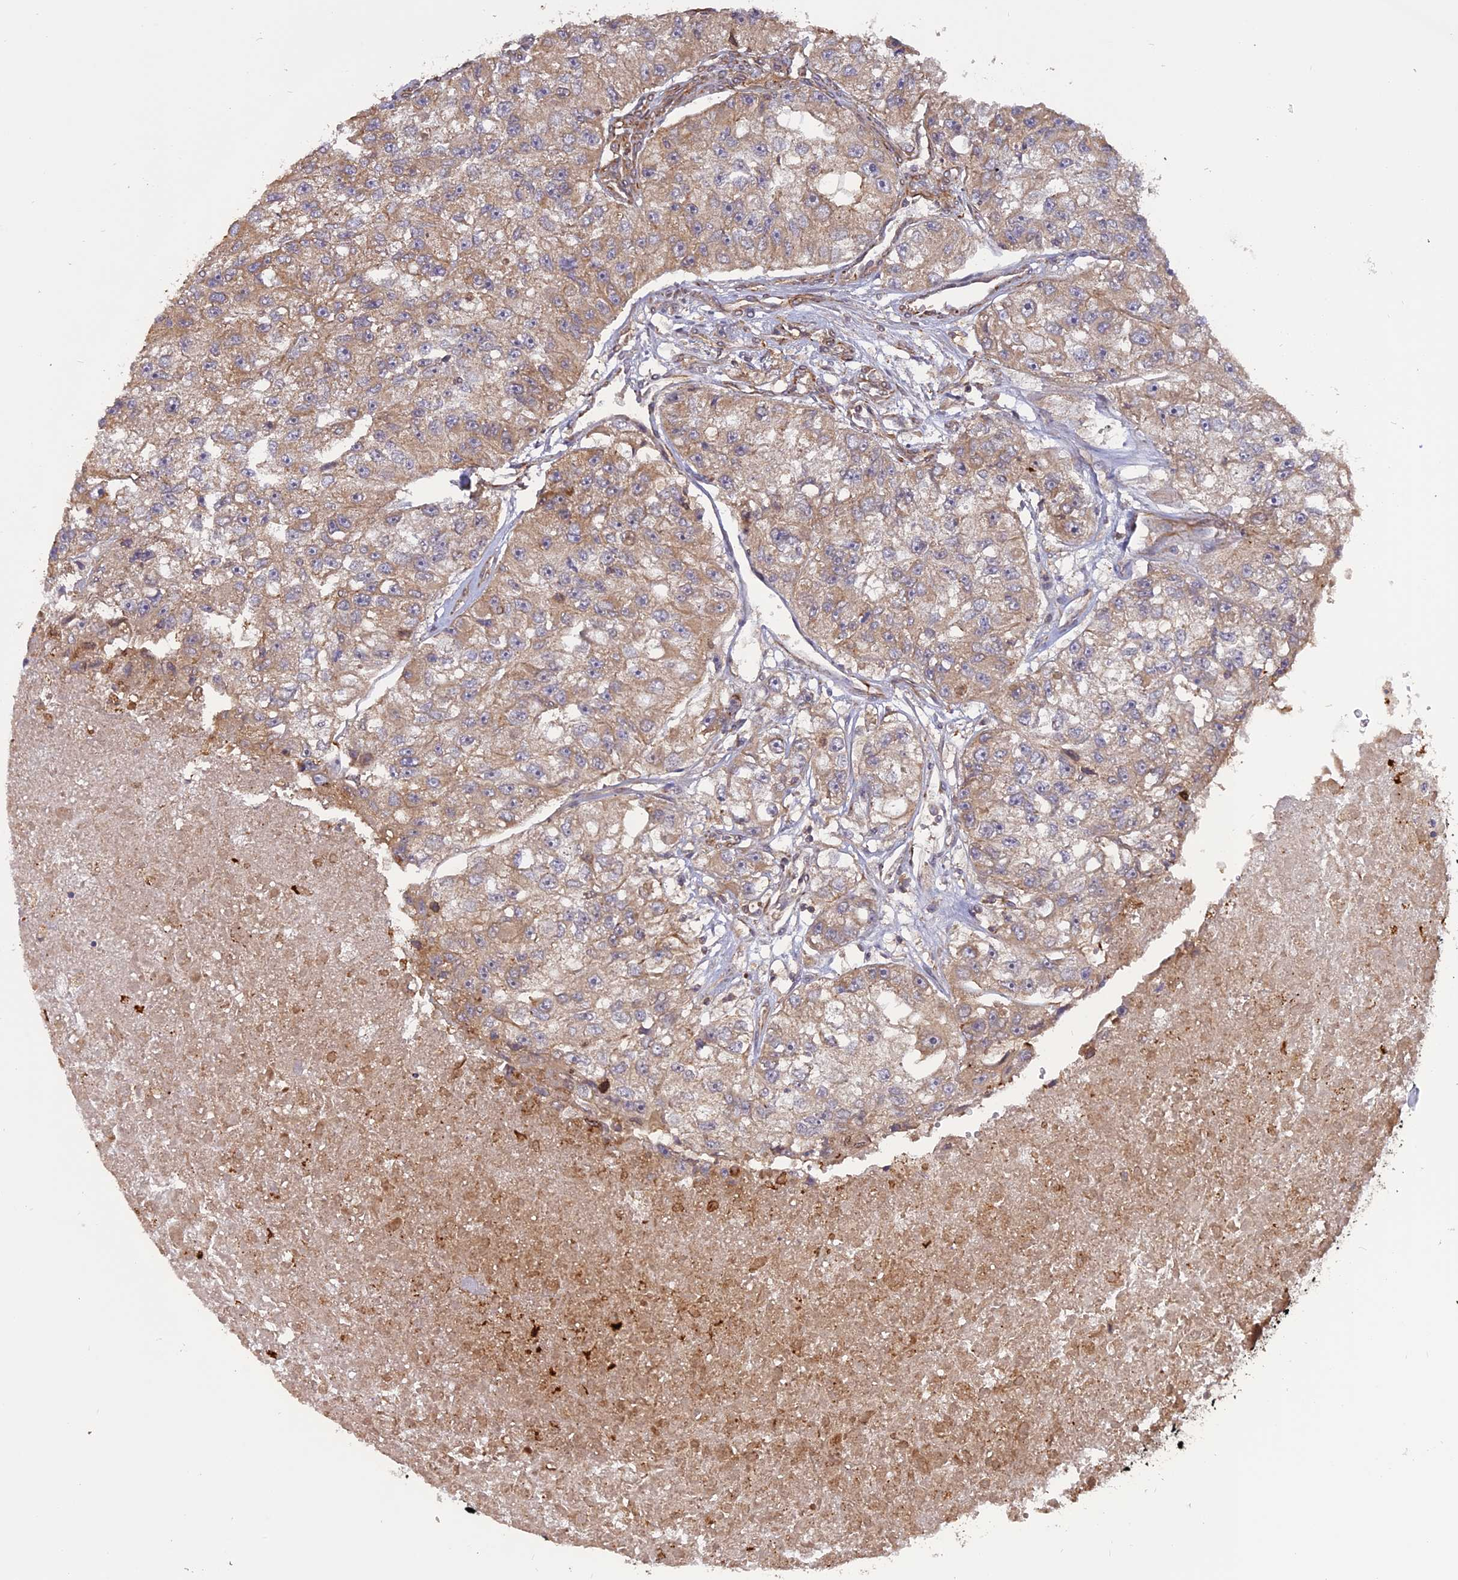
{"staining": {"intensity": "weak", "quantity": ">75%", "location": "cytoplasmic/membranous"}, "tissue": "renal cancer", "cell_type": "Tumor cells", "image_type": "cancer", "snomed": [{"axis": "morphology", "description": "Adenocarcinoma, NOS"}, {"axis": "topography", "description": "Kidney"}], "caption": "IHC of renal cancer (adenocarcinoma) shows low levels of weak cytoplasmic/membranous positivity in about >75% of tumor cells. (brown staining indicates protein expression, while blue staining denotes nuclei).", "gene": "PHLDB3", "patient": {"sex": "male", "age": 63}}